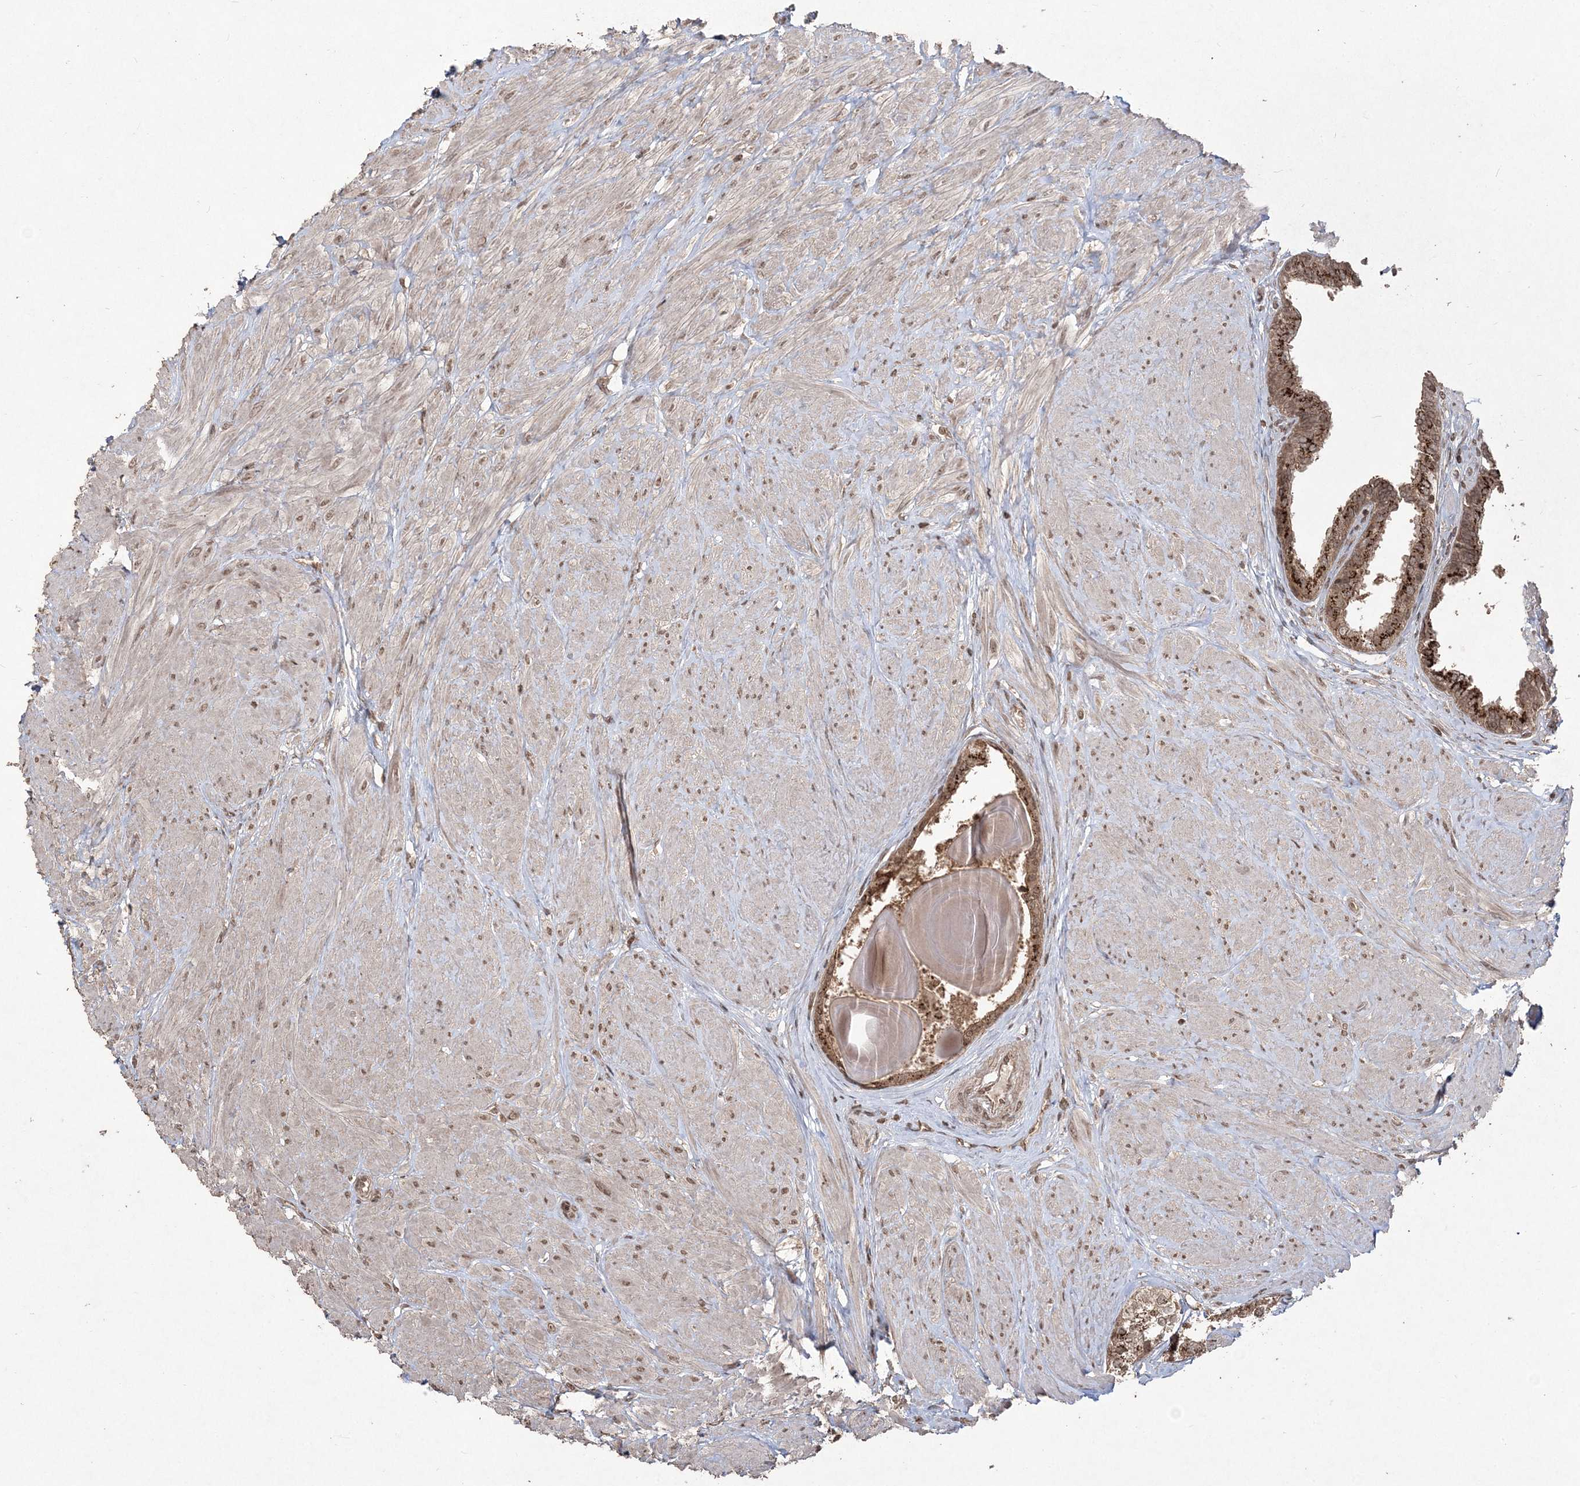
{"staining": {"intensity": "moderate", "quantity": ">75%", "location": "cytoplasmic/membranous"}, "tissue": "prostate", "cell_type": "Glandular cells", "image_type": "normal", "snomed": [{"axis": "morphology", "description": "Normal tissue, NOS"}, {"axis": "topography", "description": "Prostate"}], "caption": "Benign prostate shows moderate cytoplasmic/membranous staining in about >75% of glandular cells, visualized by immunohistochemistry. (DAB (3,3'-diaminobenzidine) = brown stain, brightfield microscopy at high magnification).", "gene": "EHHADH", "patient": {"sex": "male", "age": 48}}